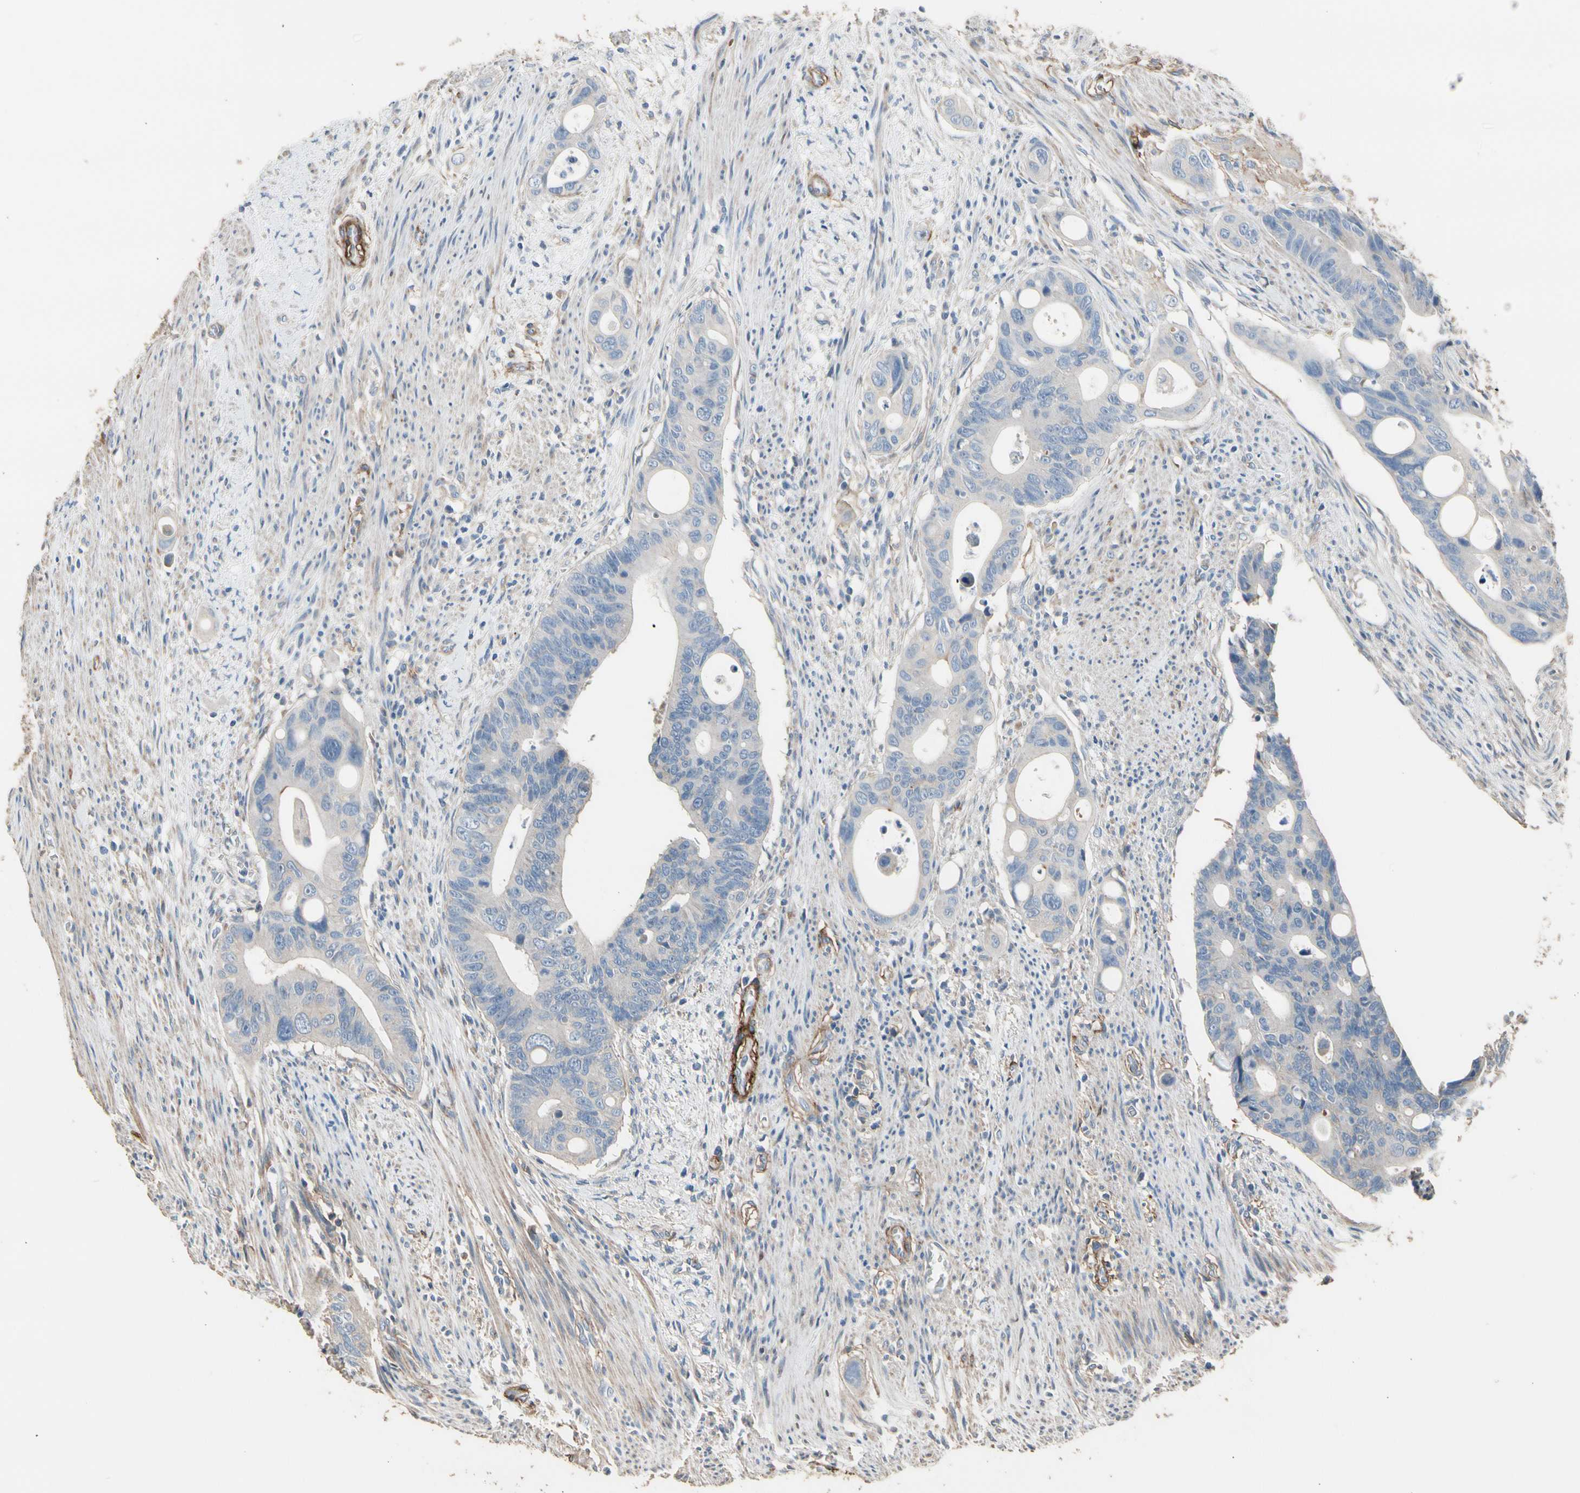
{"staining": {"intensity": "weak", "quantity": "25%-75%", "location": "cytoplasmic/membranous"}, "tissue": "colorectal cancer", "cell_type": "Tumor cells", "image_type": "cancer", "snomed": [{"axis": "morphology", "description": "Adenocarcinoma, NOS"}, {"axis": "topography", "description": "Colon"}], "caption": "Weak cytoplasmic/membranous positivity is present in approximately 25%-75% of tumor cells in colorectal cancer.", "gene": "SUSD2", "patient": {"sex": "female", "age": 57}}